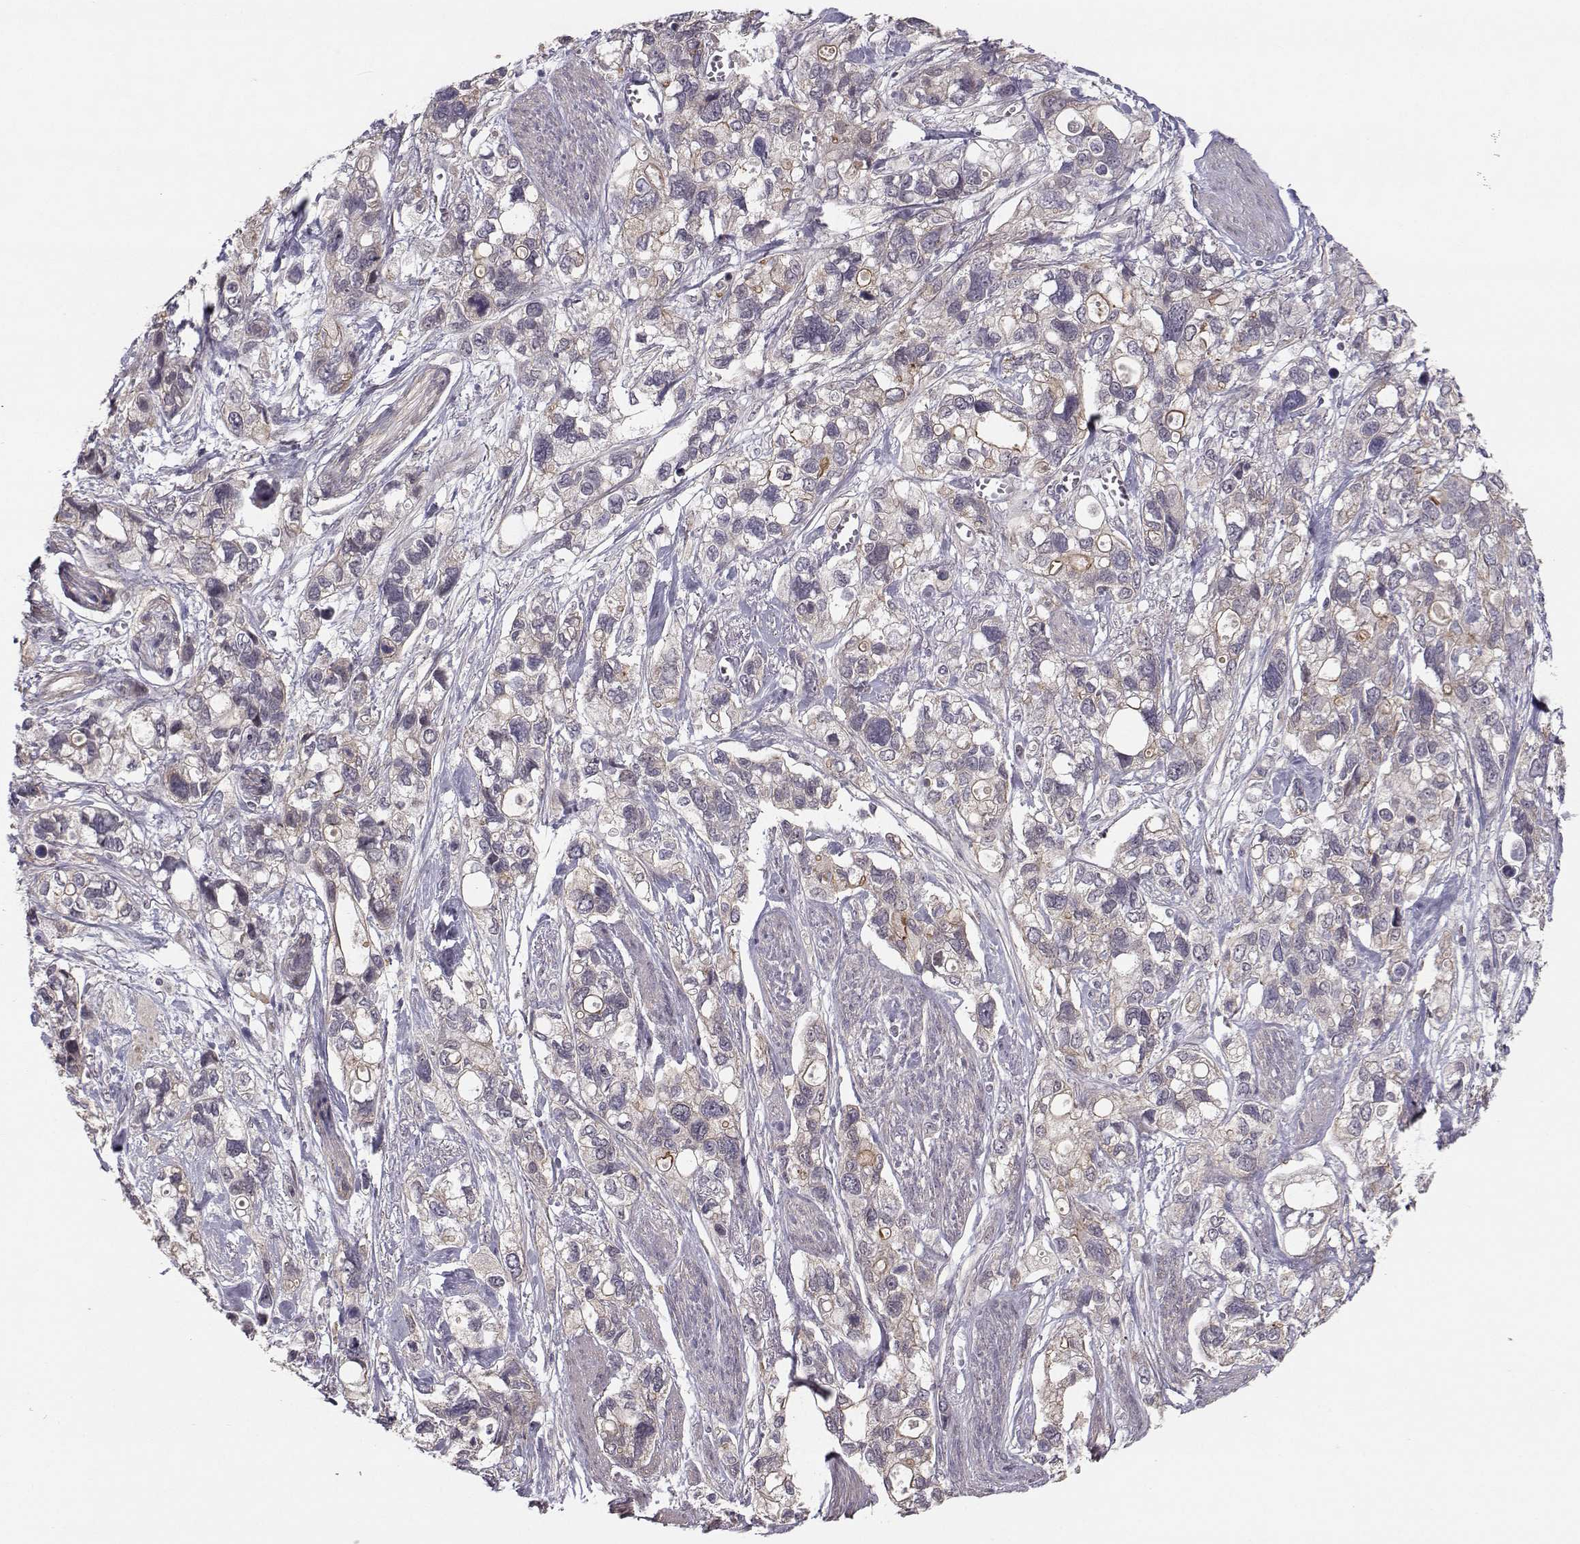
{"staining": {"intensity": "moderate", "quantity": "<25%", "location": "cytoplasmic/membranous"}, "tissue": "stomach cancer", "cell_type": "Tumor cells", "image_type": "cancer", "snomed": [{"axis": "morphology", "description": "Adenocarcinoma, NOS"}, {"axis": "topography", "description": "Stomach, upper"}], "caption": "Immunohistochemistry staining of stomach adenocarcinoma, which shows low levels of moderate cytoplasmic/membranous staining in about <25% of tumor cells indicating moderate cytoplasmic/membranous protein expression. The staining was performed using DAB (3,3'-diaminobenzidine) (brown) for protein detection and nuclei were counterstained in hematoxylin (blue).", "gene": "PLEKHG3", "patient": {"sex": "female", "age": 81}}